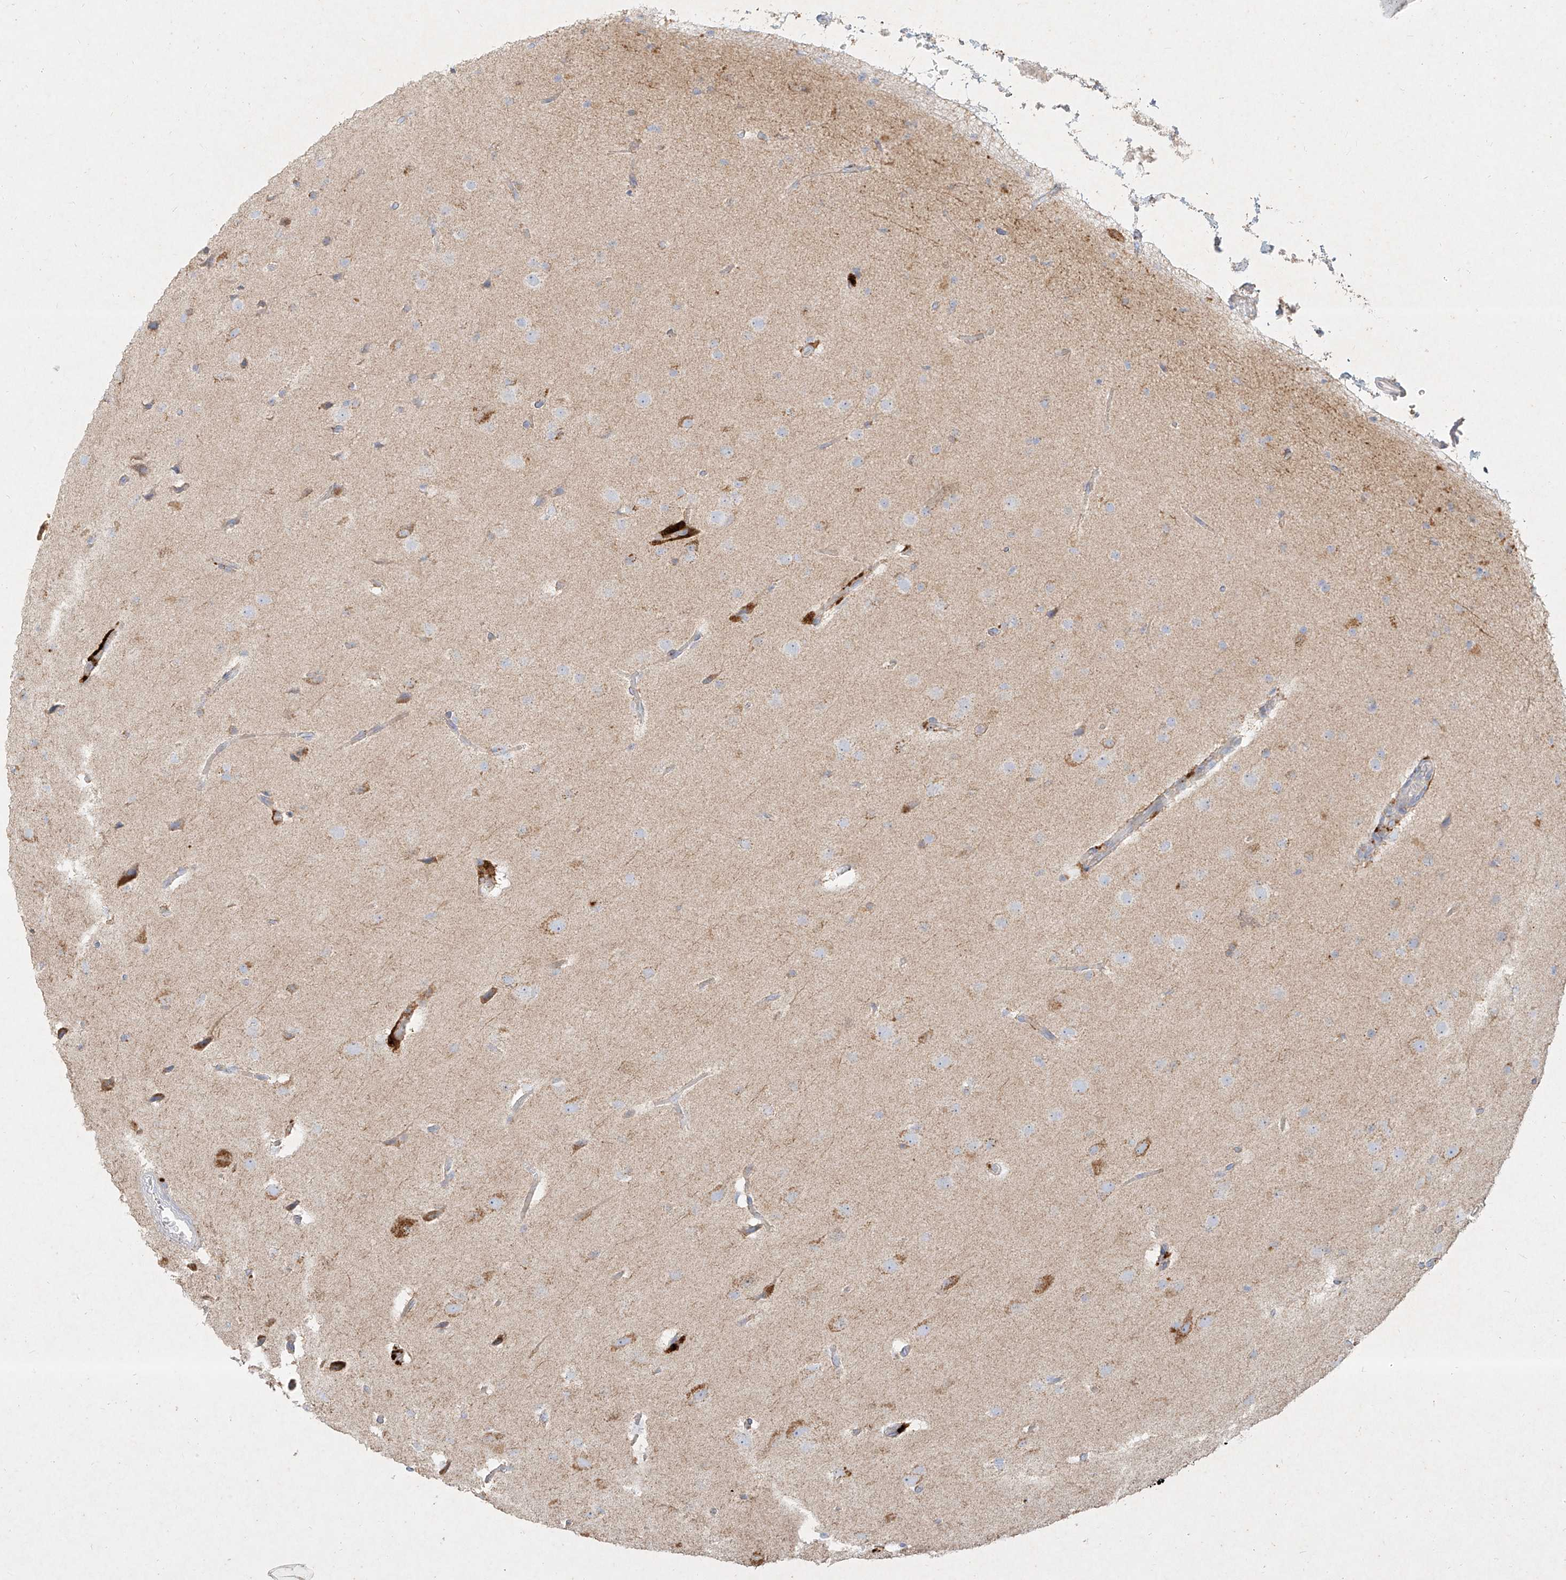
{"staining": {"intensity": "negative", "quantity": "none", "location": "none"}, "tissue": "glioma", "cell_type": "Tumor cells", "image_type": "cancer", "snomed": [{"axis": "morphology", "description": "Glioma, malignant, Low grade"}, {"axis": "topography", "description": "Brain"}], "caption": "IHC image of neoplastic tissue: malignant low-grade glioma stained with DAB exhibits no significant protein positivity in tumor cells.", "gene": "MTX2", "patient": {"sex": "female", "age": 37}}